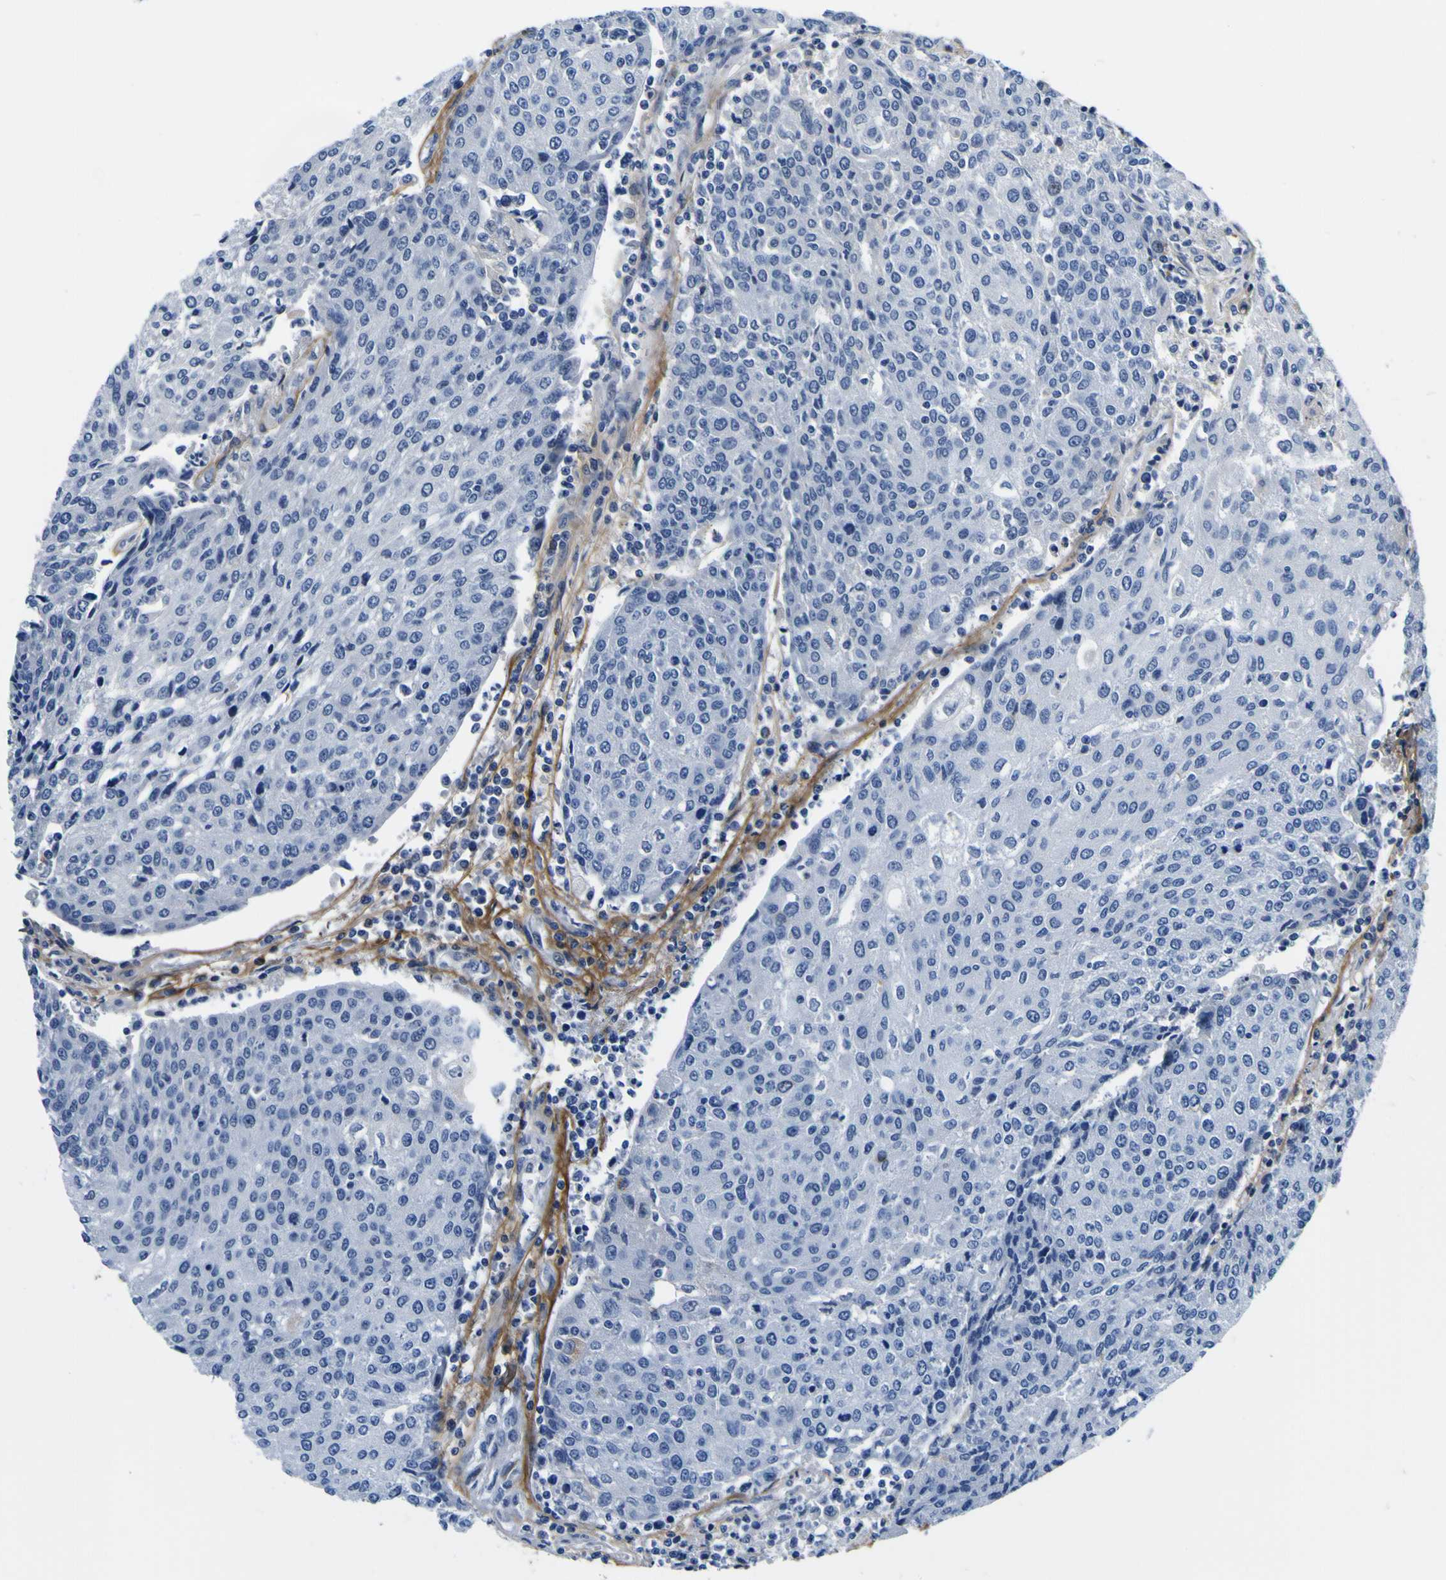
{"staining": {"intensity": "negative", "quantity": "none", "location": "none"}, "tissue": "urothelial cancer", "cell_type": "Tumor cells", "image_type": "cancer", "snomed": [{"axis": "morphology", "description": "Urothelial carcinoma, High grade"}, {"axis": "topography", "description": "Urinary bladder"}], "caption": "There is no significant positivity in tumor cells of urothelial cancer.", "gene": "POSTN", "patient": {"sex": "female", "age": 85}}